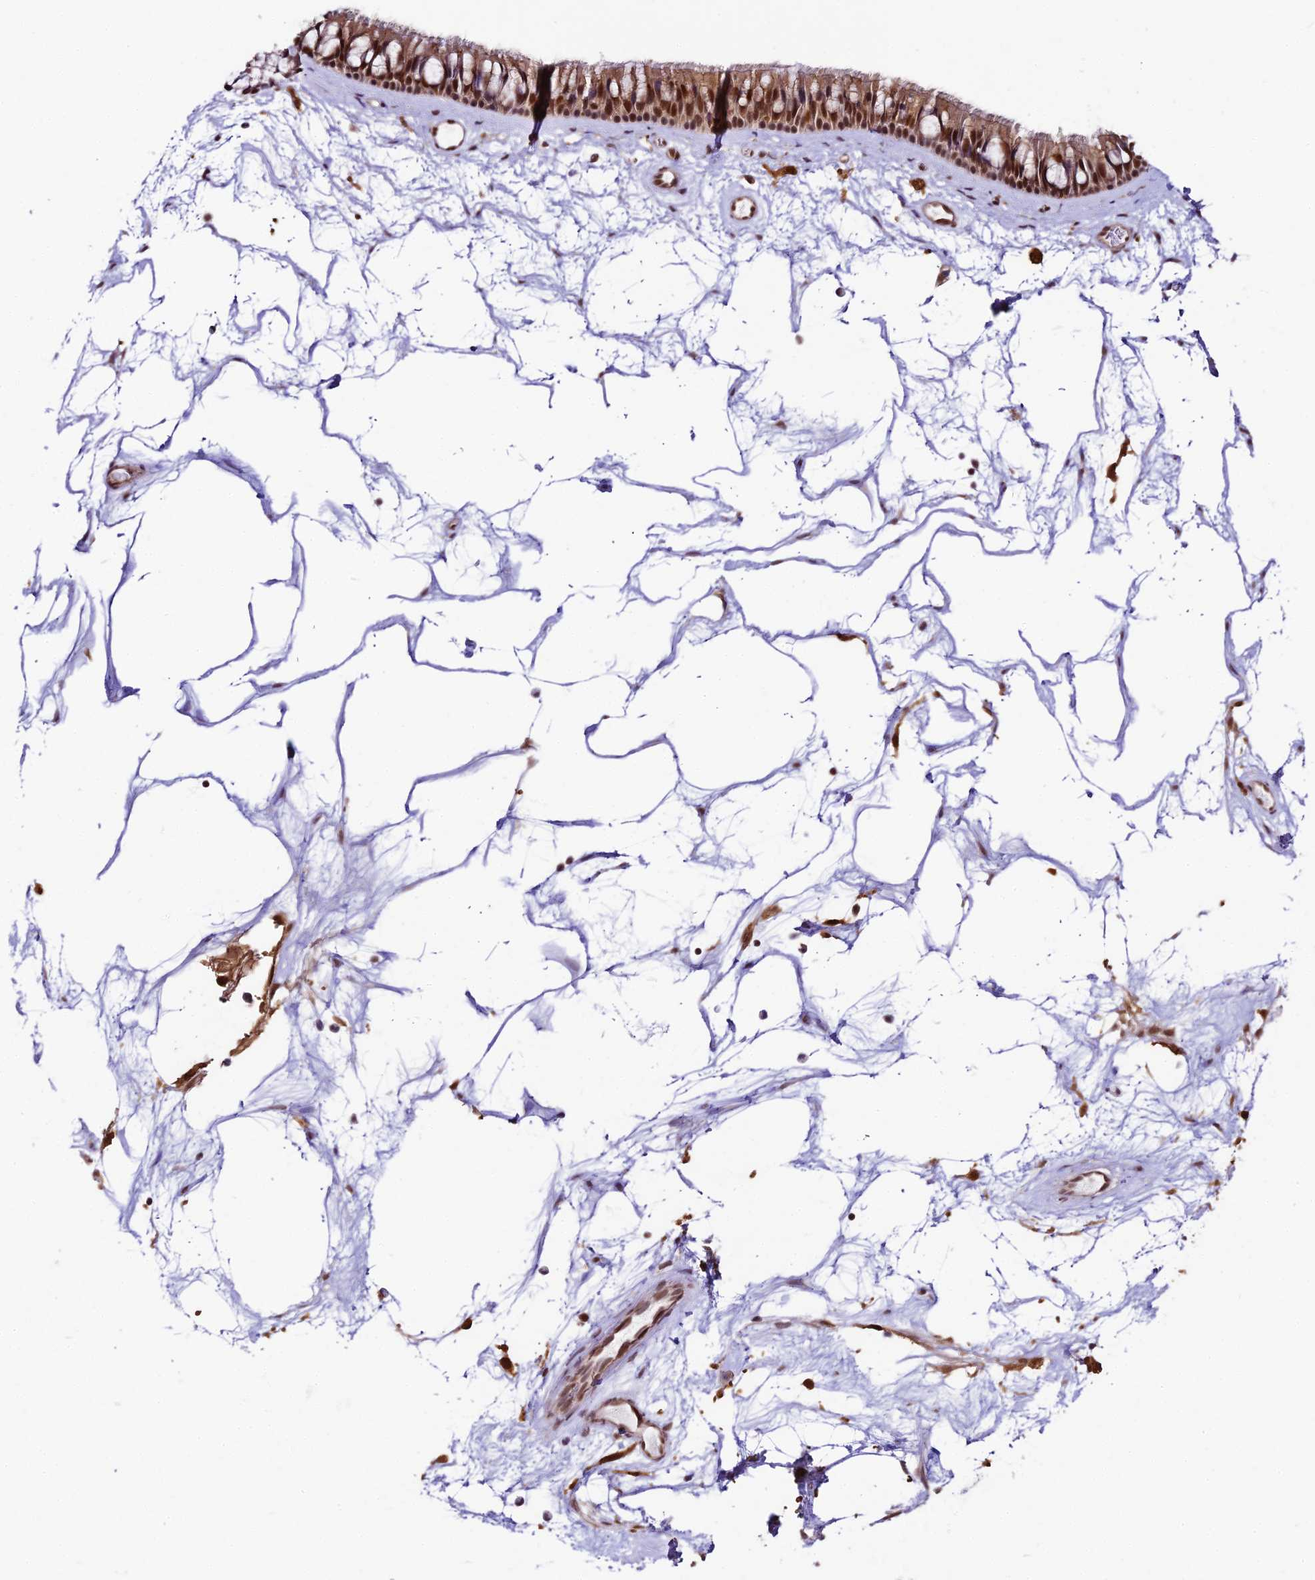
{"staining": {"intensity": "strong", "quantity": ">75%", "location": "cytoplasmic/membranous,nuclear"}, "tissue": "nasopharynx", "cell_type": "Respiratory epithelial cells", "image_type": "normal", "snomed": [{"axis": "morphology", "description": "Normal tissue, NOS"}, {"axis": "topography", "description": "Nasopharynx"}], "caption": "Protein staining displays strong cytoplasmic/membranous,nuclear positivity in about >75% of respiratory epithelial cells in normal nasopharynx.", "gene": "TRIM22", "patient": {"sex": "male", "age": 64}}